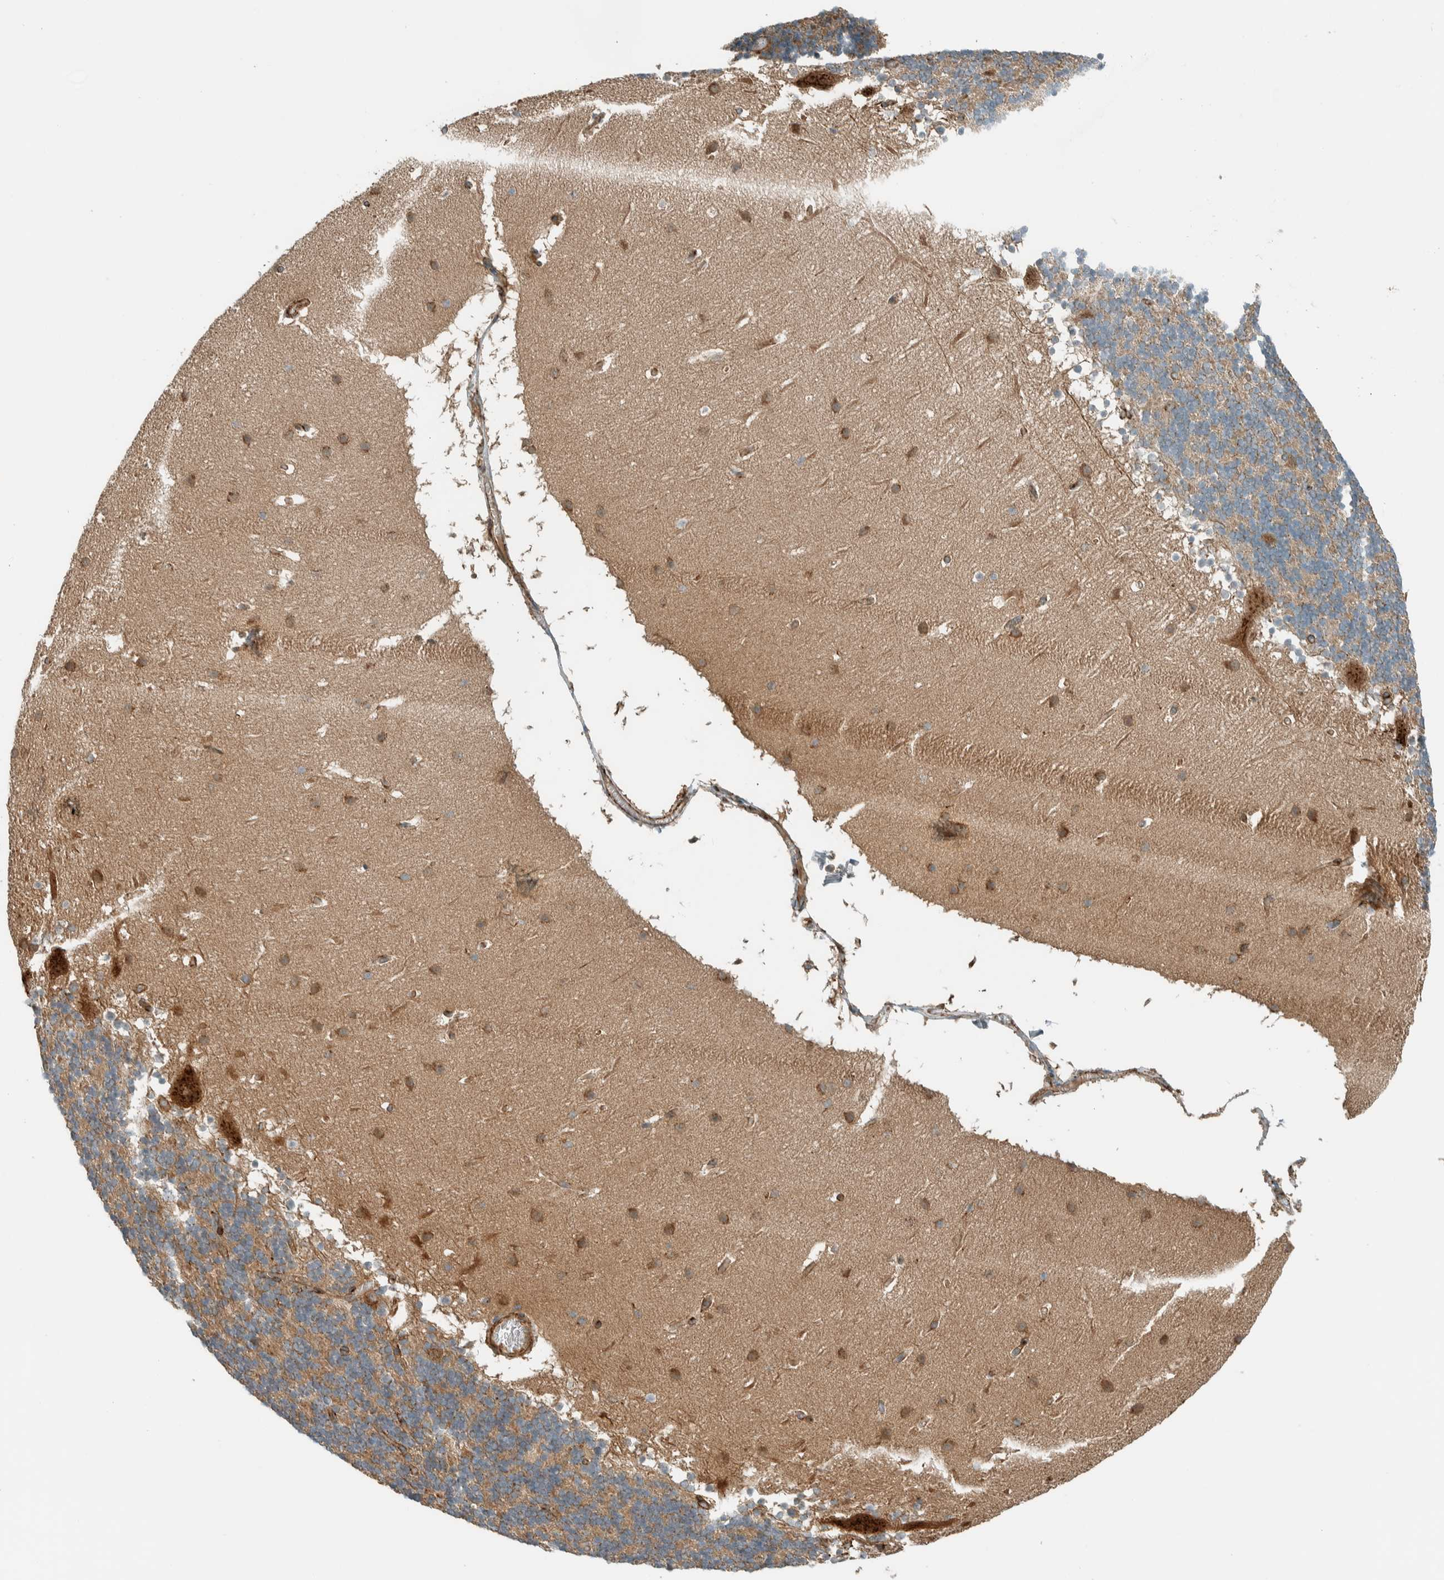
{"staining": {"intensity": "moderate", "quantity": ">75%", "location": "cytoplasmic/membranous"}, "tissue": "cerebellum", "cell_type": "Cells in granular layer", "image_type": "normal", "snomed": [{"axis": "morphology", "description": "Normal tissue, NOS"}, {"axis": "topography", "description": "Cerebellum"}], "caption": "Immunohistochemistry (IHC) of benign human cerebellum reveals medium levels of moderate cytoplasmic/membranous positivity in about >75% of cells in granular layer.", "gene": "EXOC7", "patient": {"sex": "male", "age": 45}}